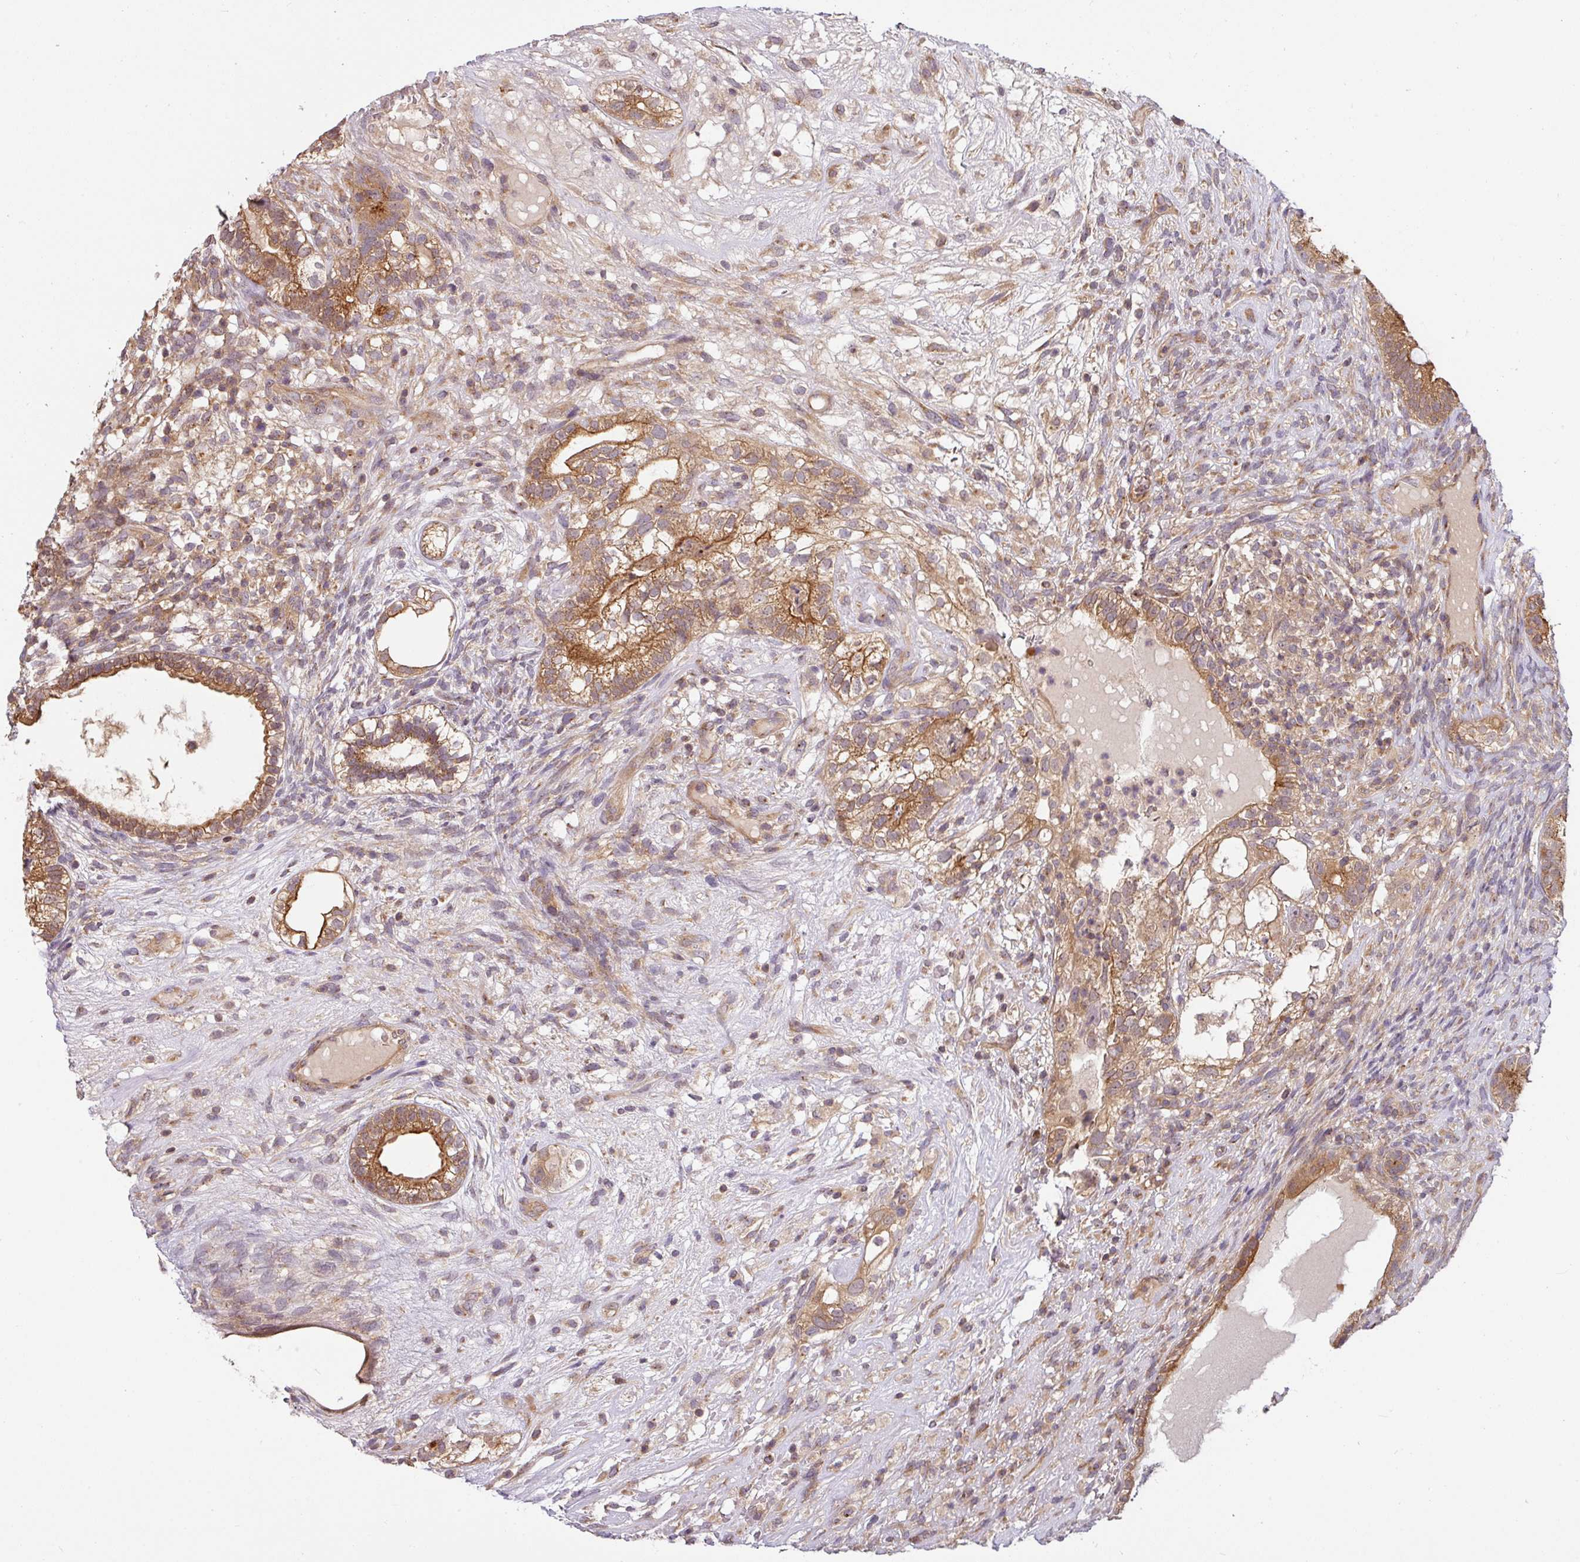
{"staining": {"intensity": "moderate", "quantity": ">75%", "location": "cytoplasmic/membranous"}, "tissue": "testis cancer", "cell_type": "Tumor cells", "image_type": "cancer", "snomed": [{"axis": "morphology", "description": "Seminoma, NOS"}, {"axis": "morphology", "description": "Carcinoma, Embryonal, NOS"}, {"axis": "topography", "description": "Testis"}], "caption": "High-magnification brightfield microscopy of testis embryonal carcinoma stained with DAB (brown) and counterstained with hematoxylin (blue). tumor cells exhibit moderate cytoplasmic/membranous positivity is present in approximately>75% of cells.", "gene": "SHB", "patient": {"sex": "male", "age": 41}}